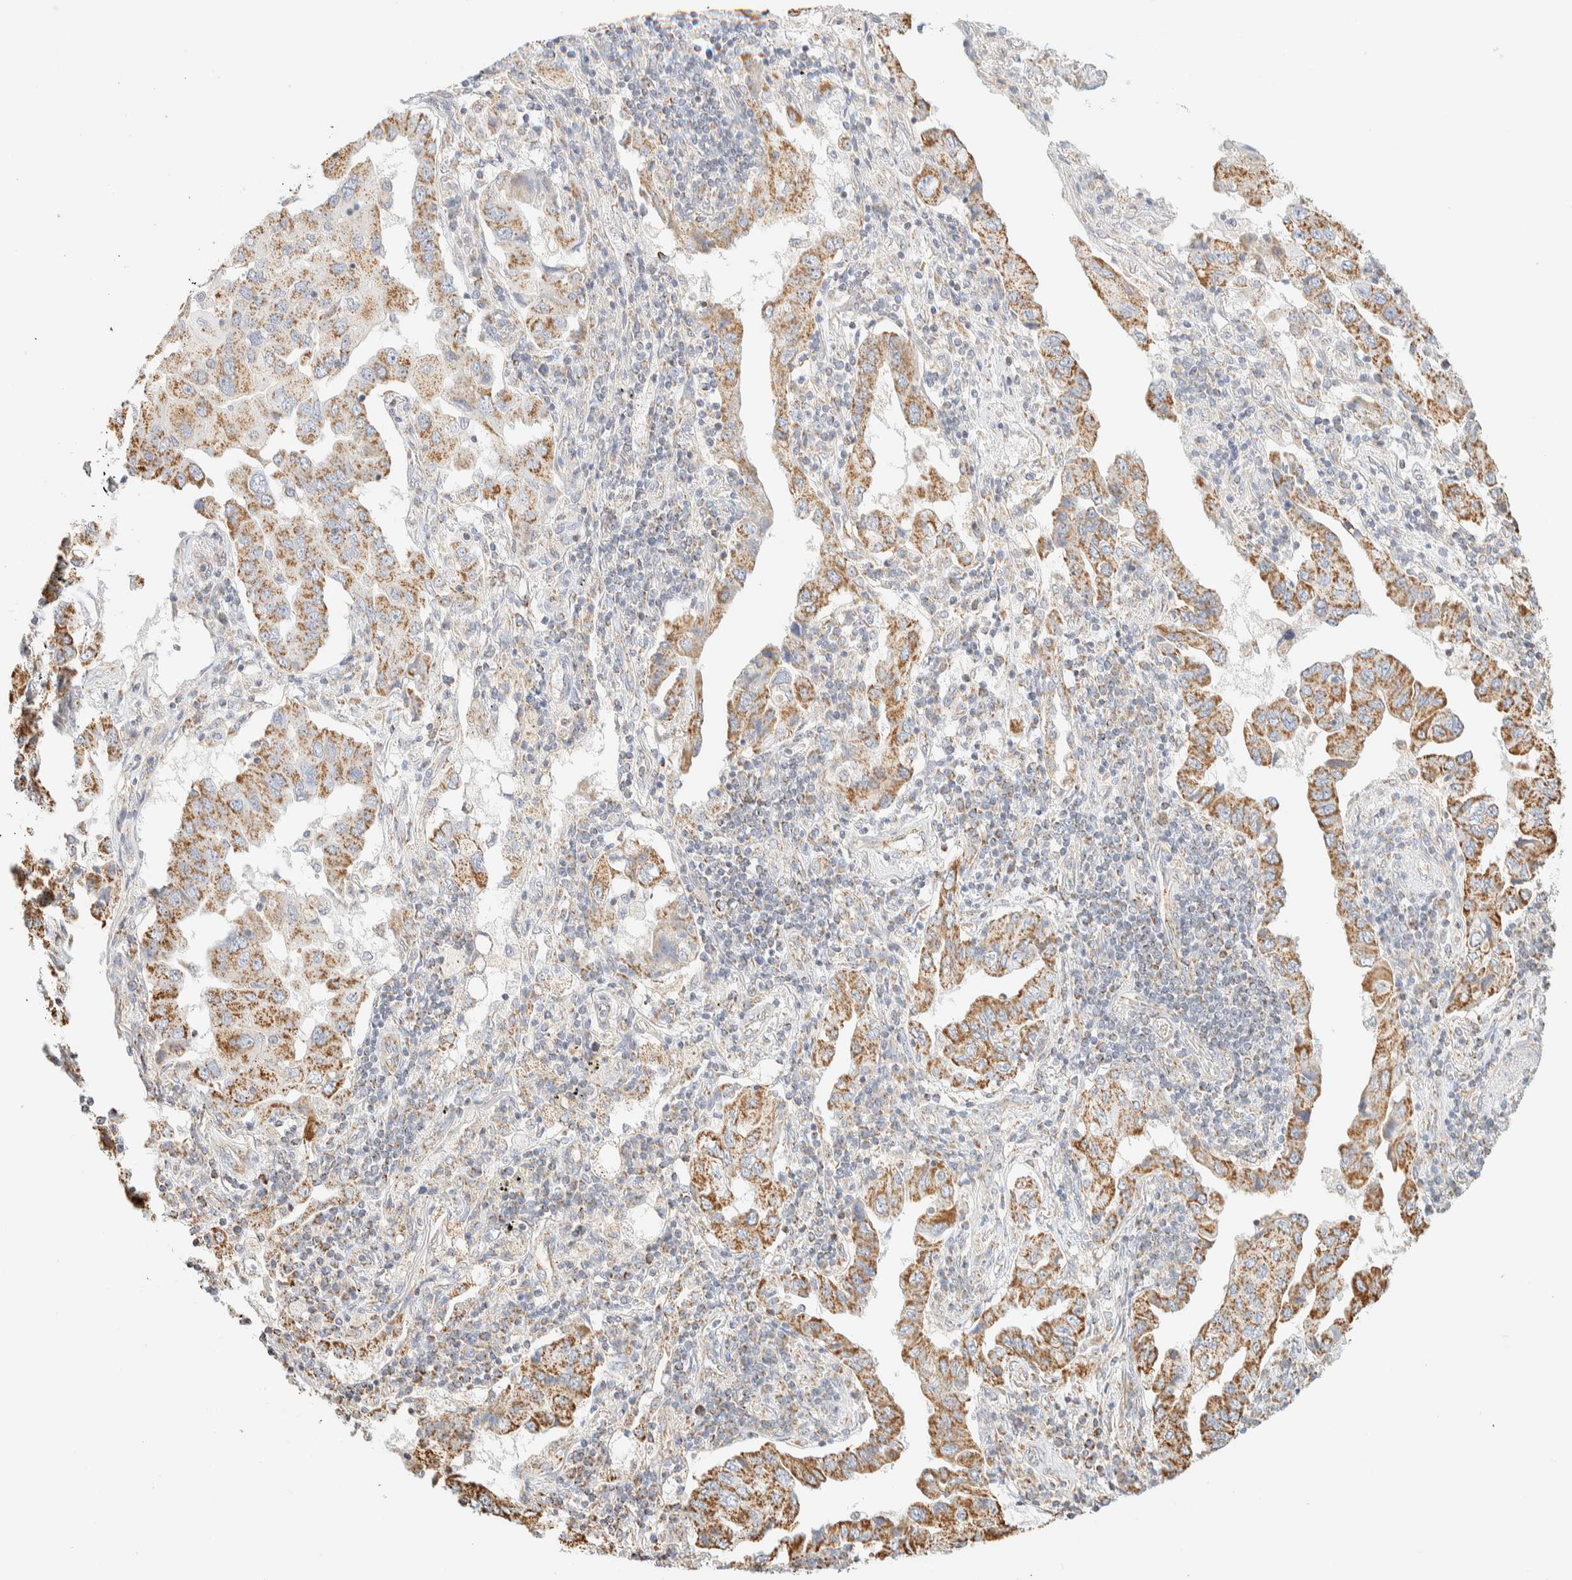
{"staining": {"intensity": "moderate", "quantity": ">75%", "location": "cytoplasmic/membranous"}, "tissue": "lung cancer", "cell_type": "Tumor cells", "image_type": "cancer", "snomed": [{"axis": "morphology", "description": "Adenocarcinoma, NOS"}, {"axis": "topography", "description": "Lung"}], "caption": "Immunohistochemical staining of lung adenocarcinoma shows moderate cytoplasmic/membranous protein positivity in approximately >75% of tumor cells. Nuclei are stained in blue.", "gene": "APBB2", "patient": {"sex": "female", "age": 65}}